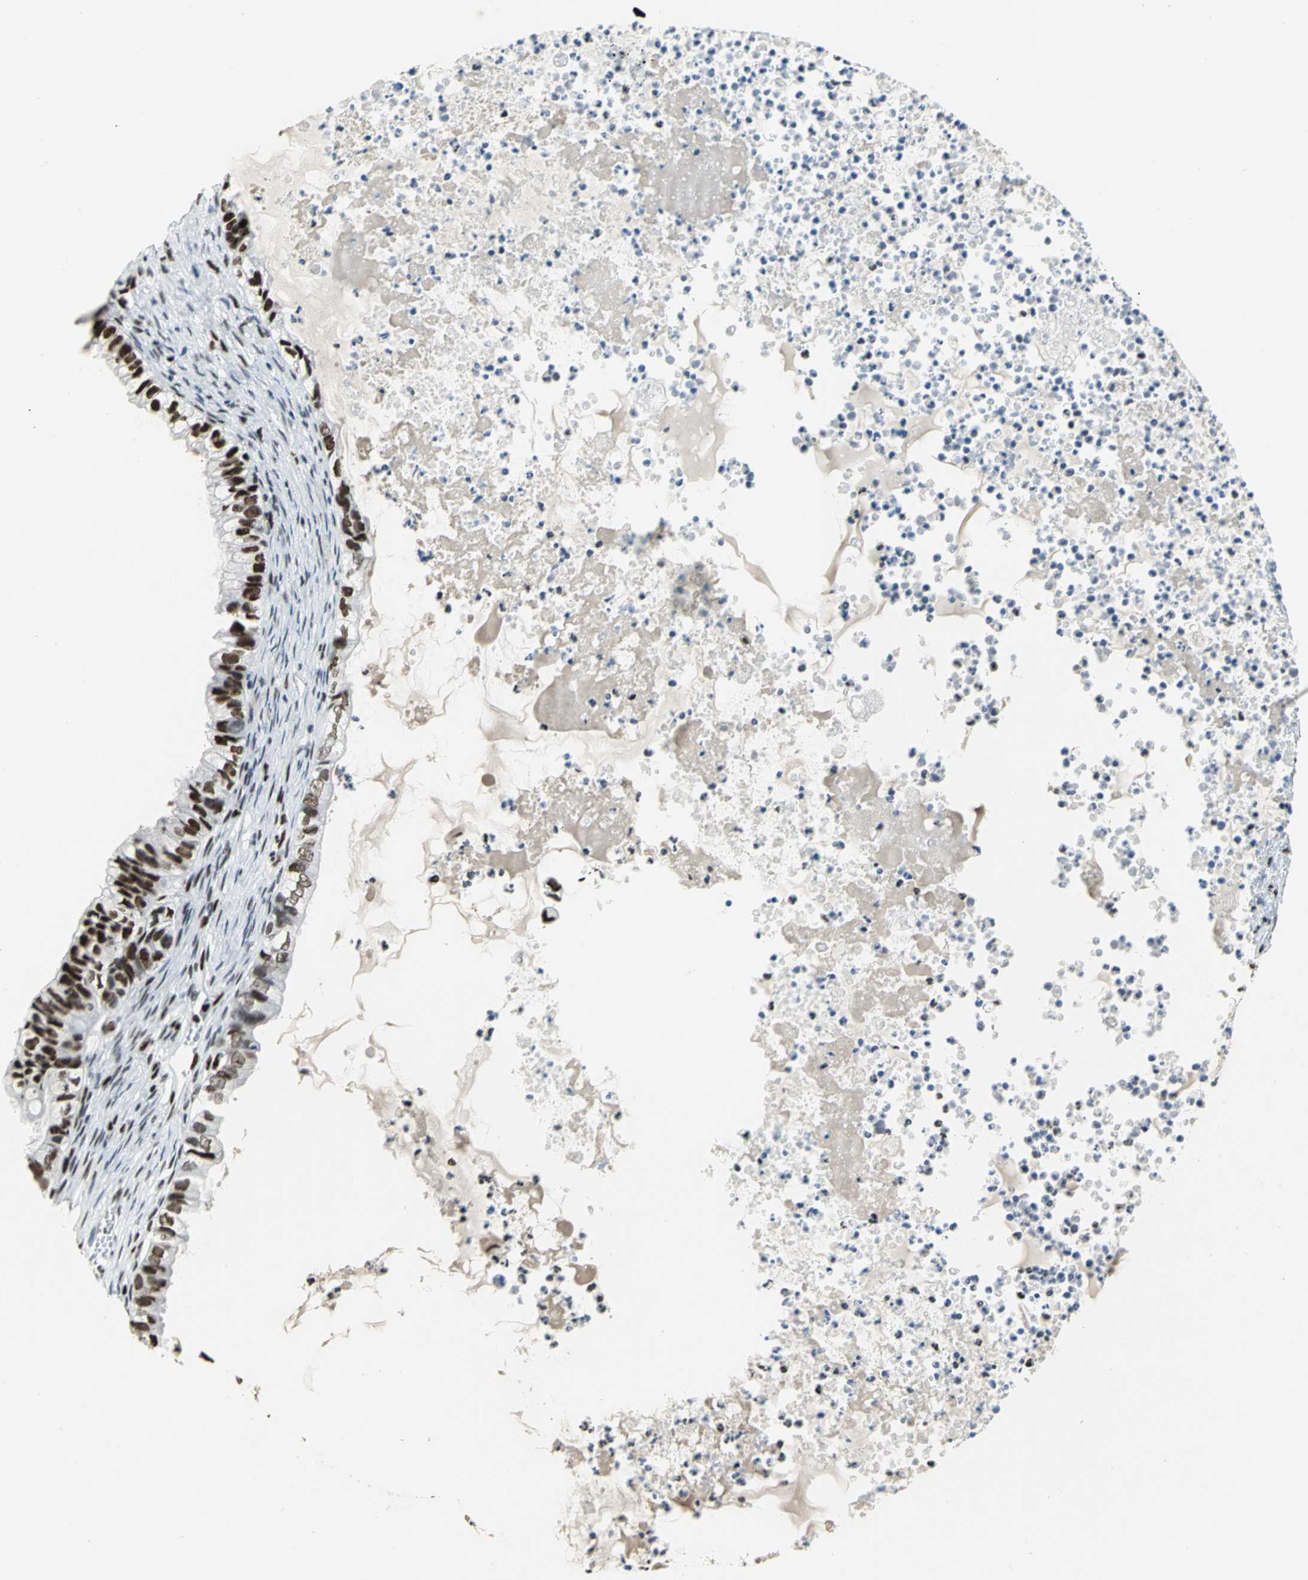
{"staining": {"intensity": "strong", "quantity": ">75%", "location": "nuclear"}, "tissue": "ovarian cancer", "cell_type": "Tumor cells", "image_type": "cancer", "snomed": [{"axis": "morphology", "description": "Cystadenocarcinoma, mucinous, NOS"}, {"axis": "topography", "description": "Ovary"}], "caption": "IHC of human mucinous cystadenocarcinoma (ovarian) displays high levels of strong nuclear expression in approximately >75% of tumor cells. (brown staining indicates protein expression, while blue staining denotes nuclei).", "gene": "HNRNPD", "patient": {"sex": "female", "age": 80}}